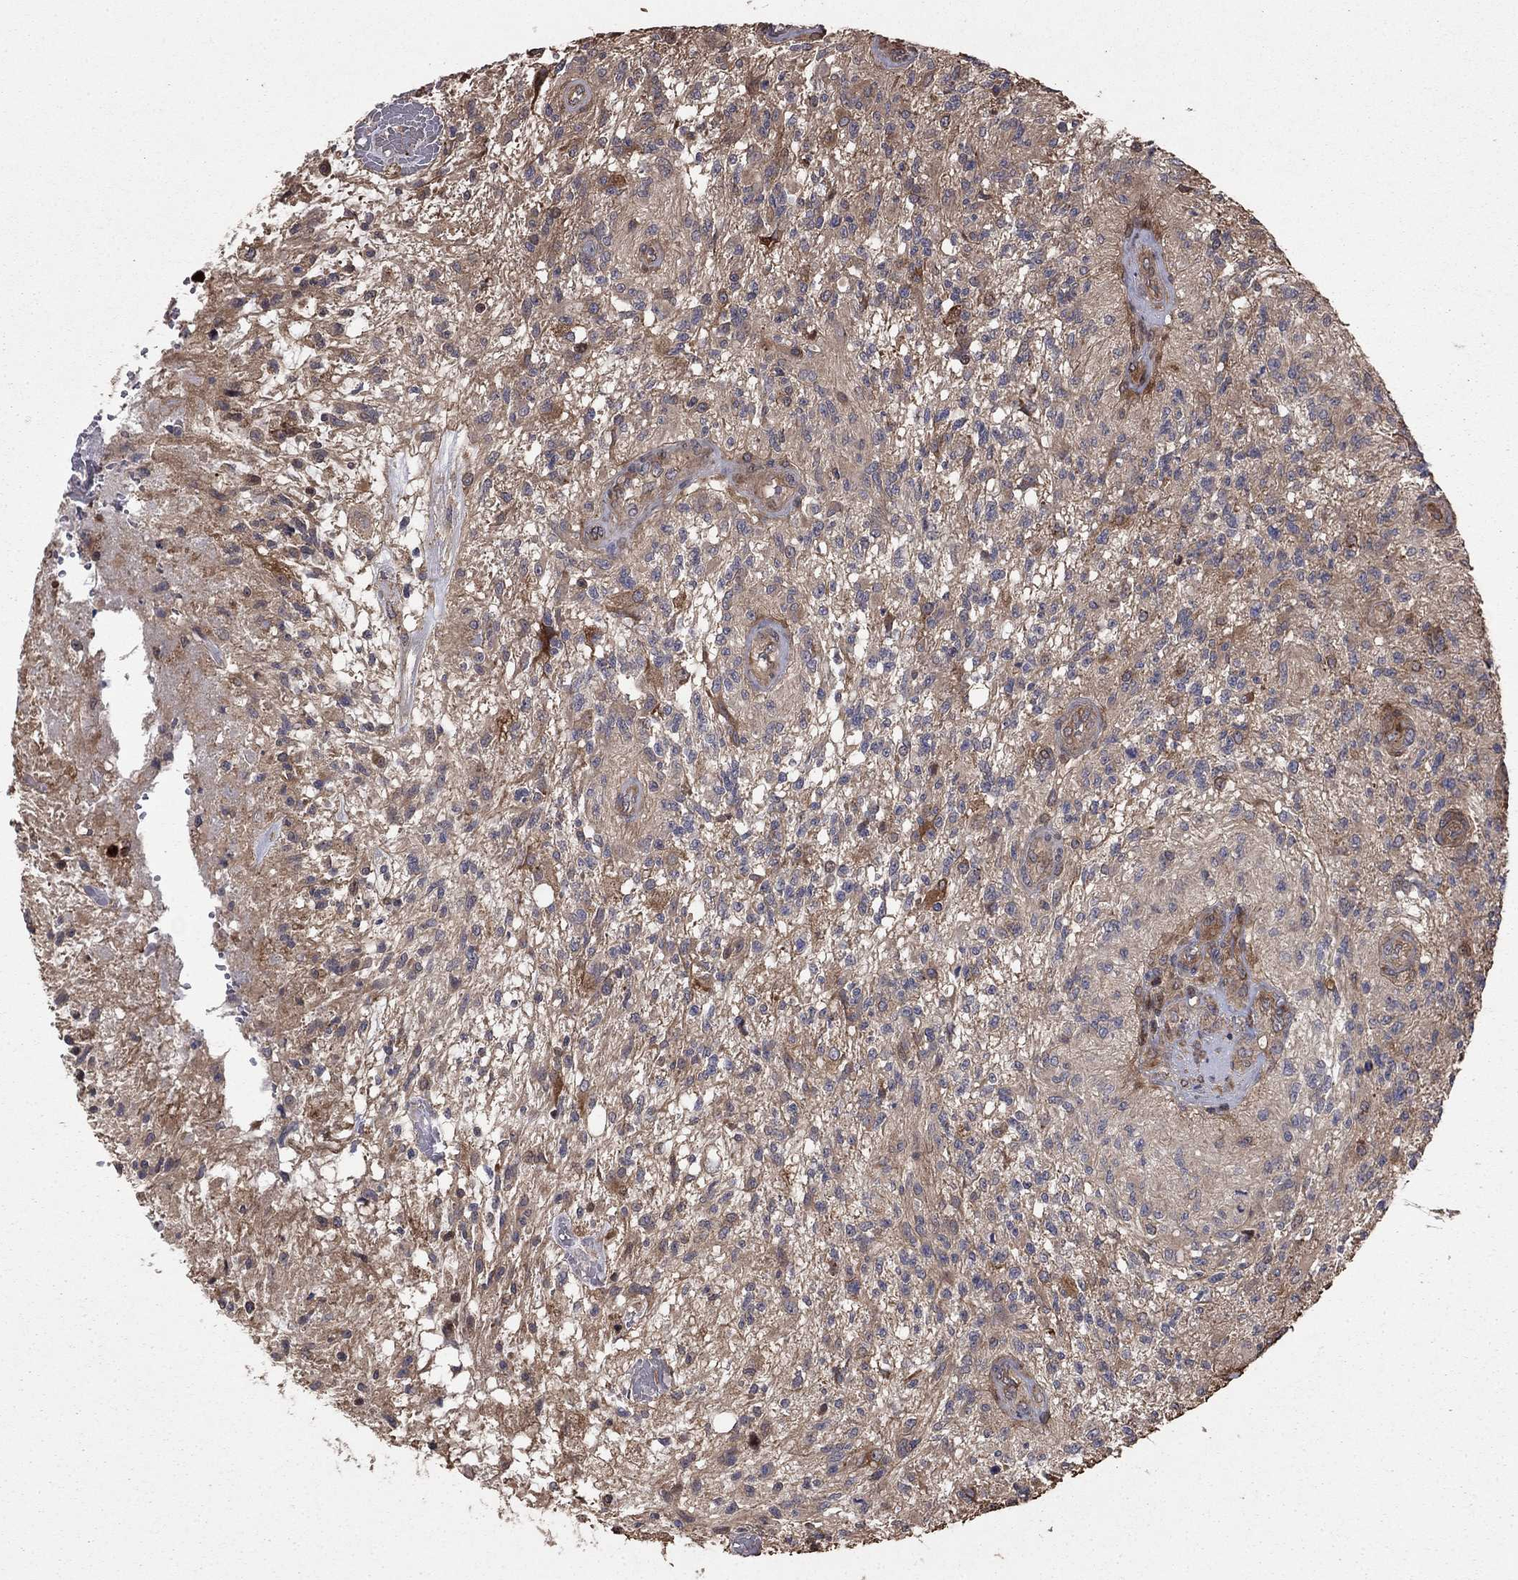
{"staining": {"intensity": "negative", "quantity": "none", "location": "none"}, "tissue": "glioma", "cell_type": "Tumor cells", "image_type": "cancer", "snomed": [{"axis": "morphology", "description": "Glioma, malignant, High grade"}, {"axis": "topography", "description": "Brain"}], "caption": "Tumor cells are negative for brown protein staining in glioma.", "gene": "GYG1", "patient": {"sex": "male", "age": 56}}